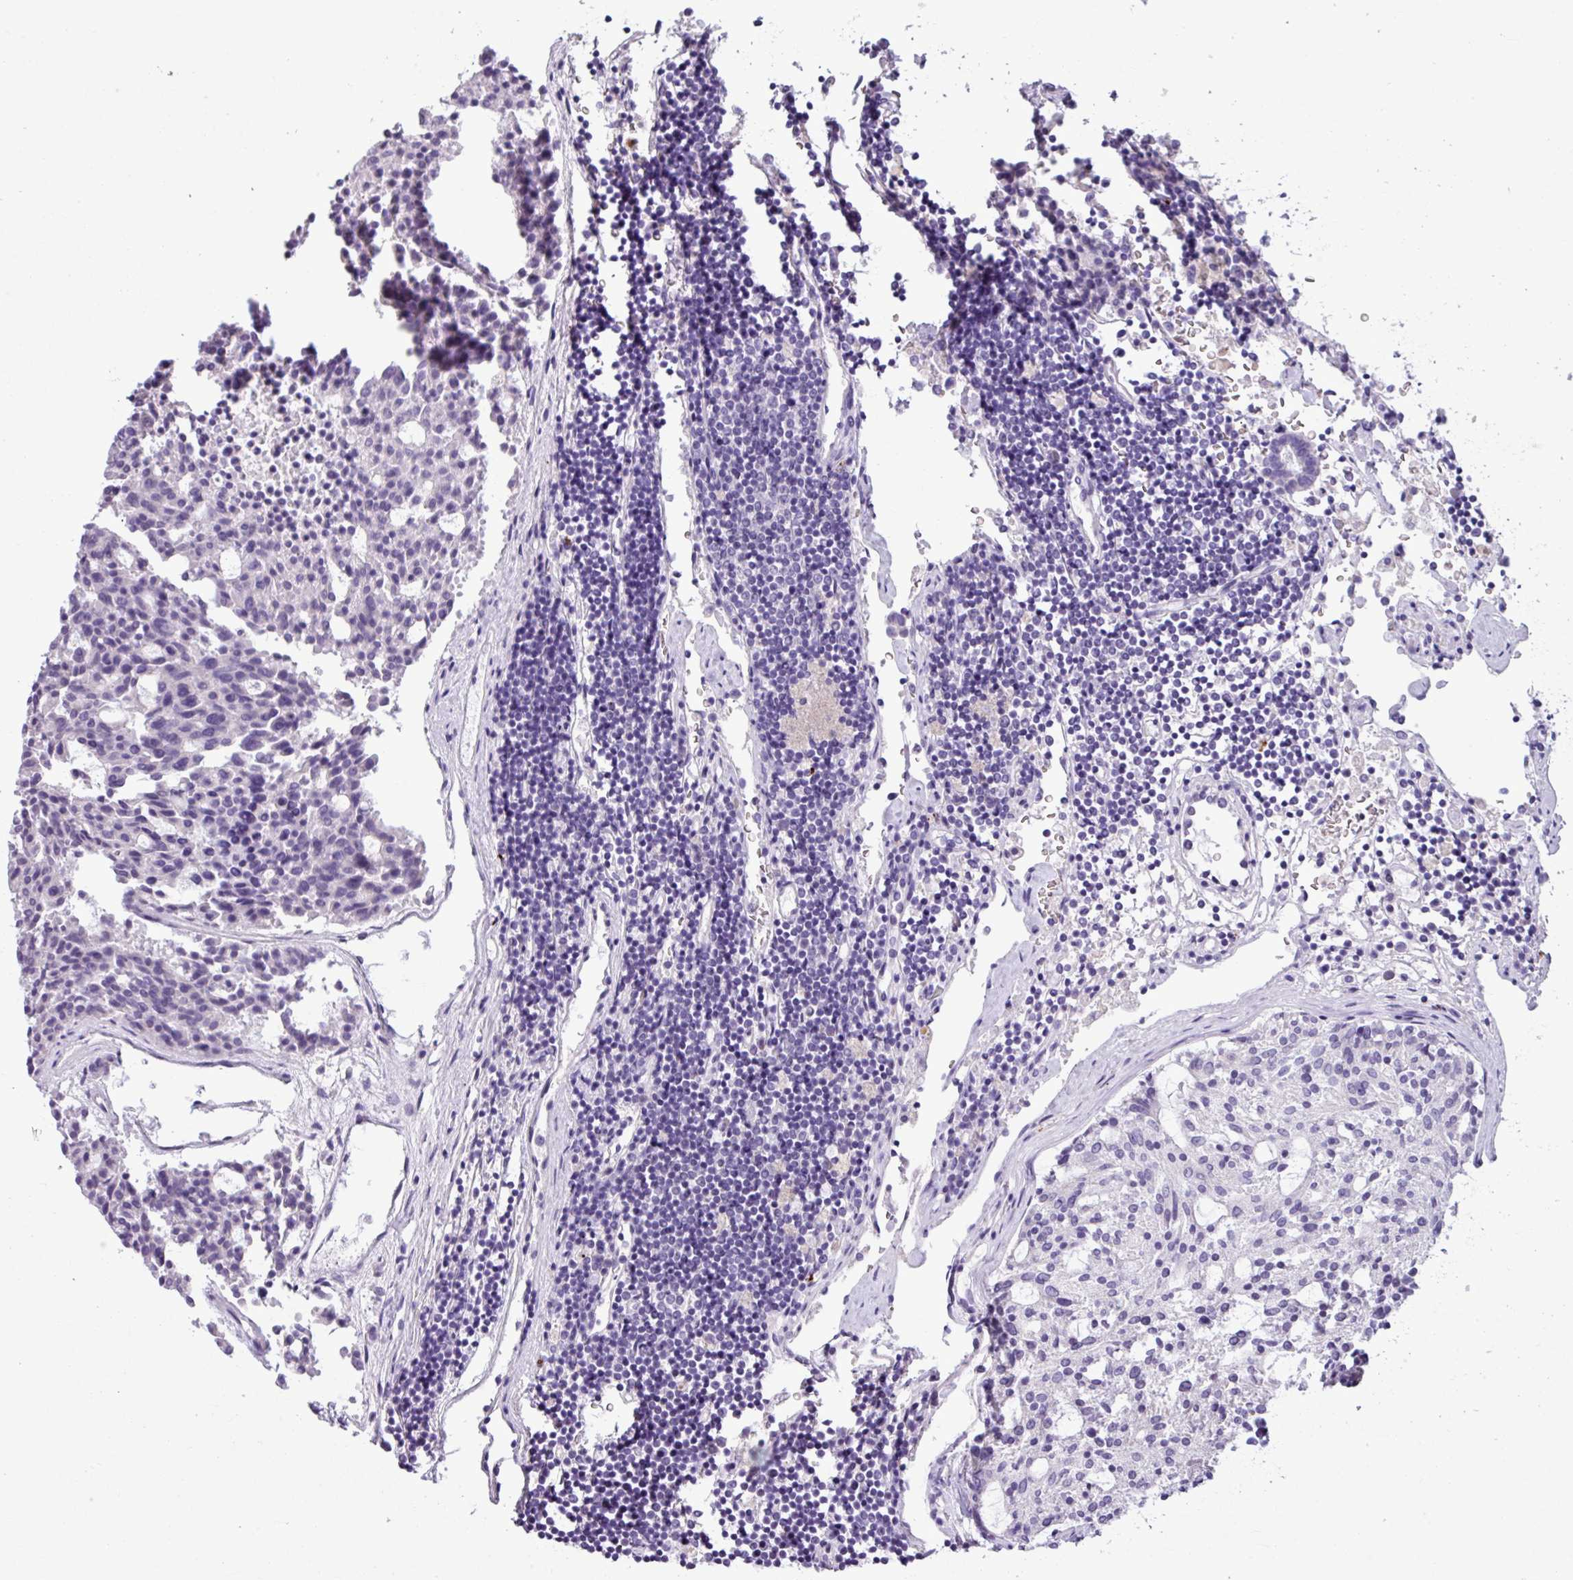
{"staining": {"intensity": "negative", "quantity": "none", "location": "none"}, "tissue": "carcinoid", "cell_type": "Tumor cells", "image_type": "cancer", "snomed": [{"axis": "morphology", "description": "Carcinoid, malignant, NOS"}, {"axis": "topography", "description": "Pancreas"}], "caption": "An IHC histopathology image of malignant carcinoid is shown. There is no staining in tumor cells of malignant carcinoid.", "gene": "IL17A", "patient": {"sex": "female", "age": 54}}